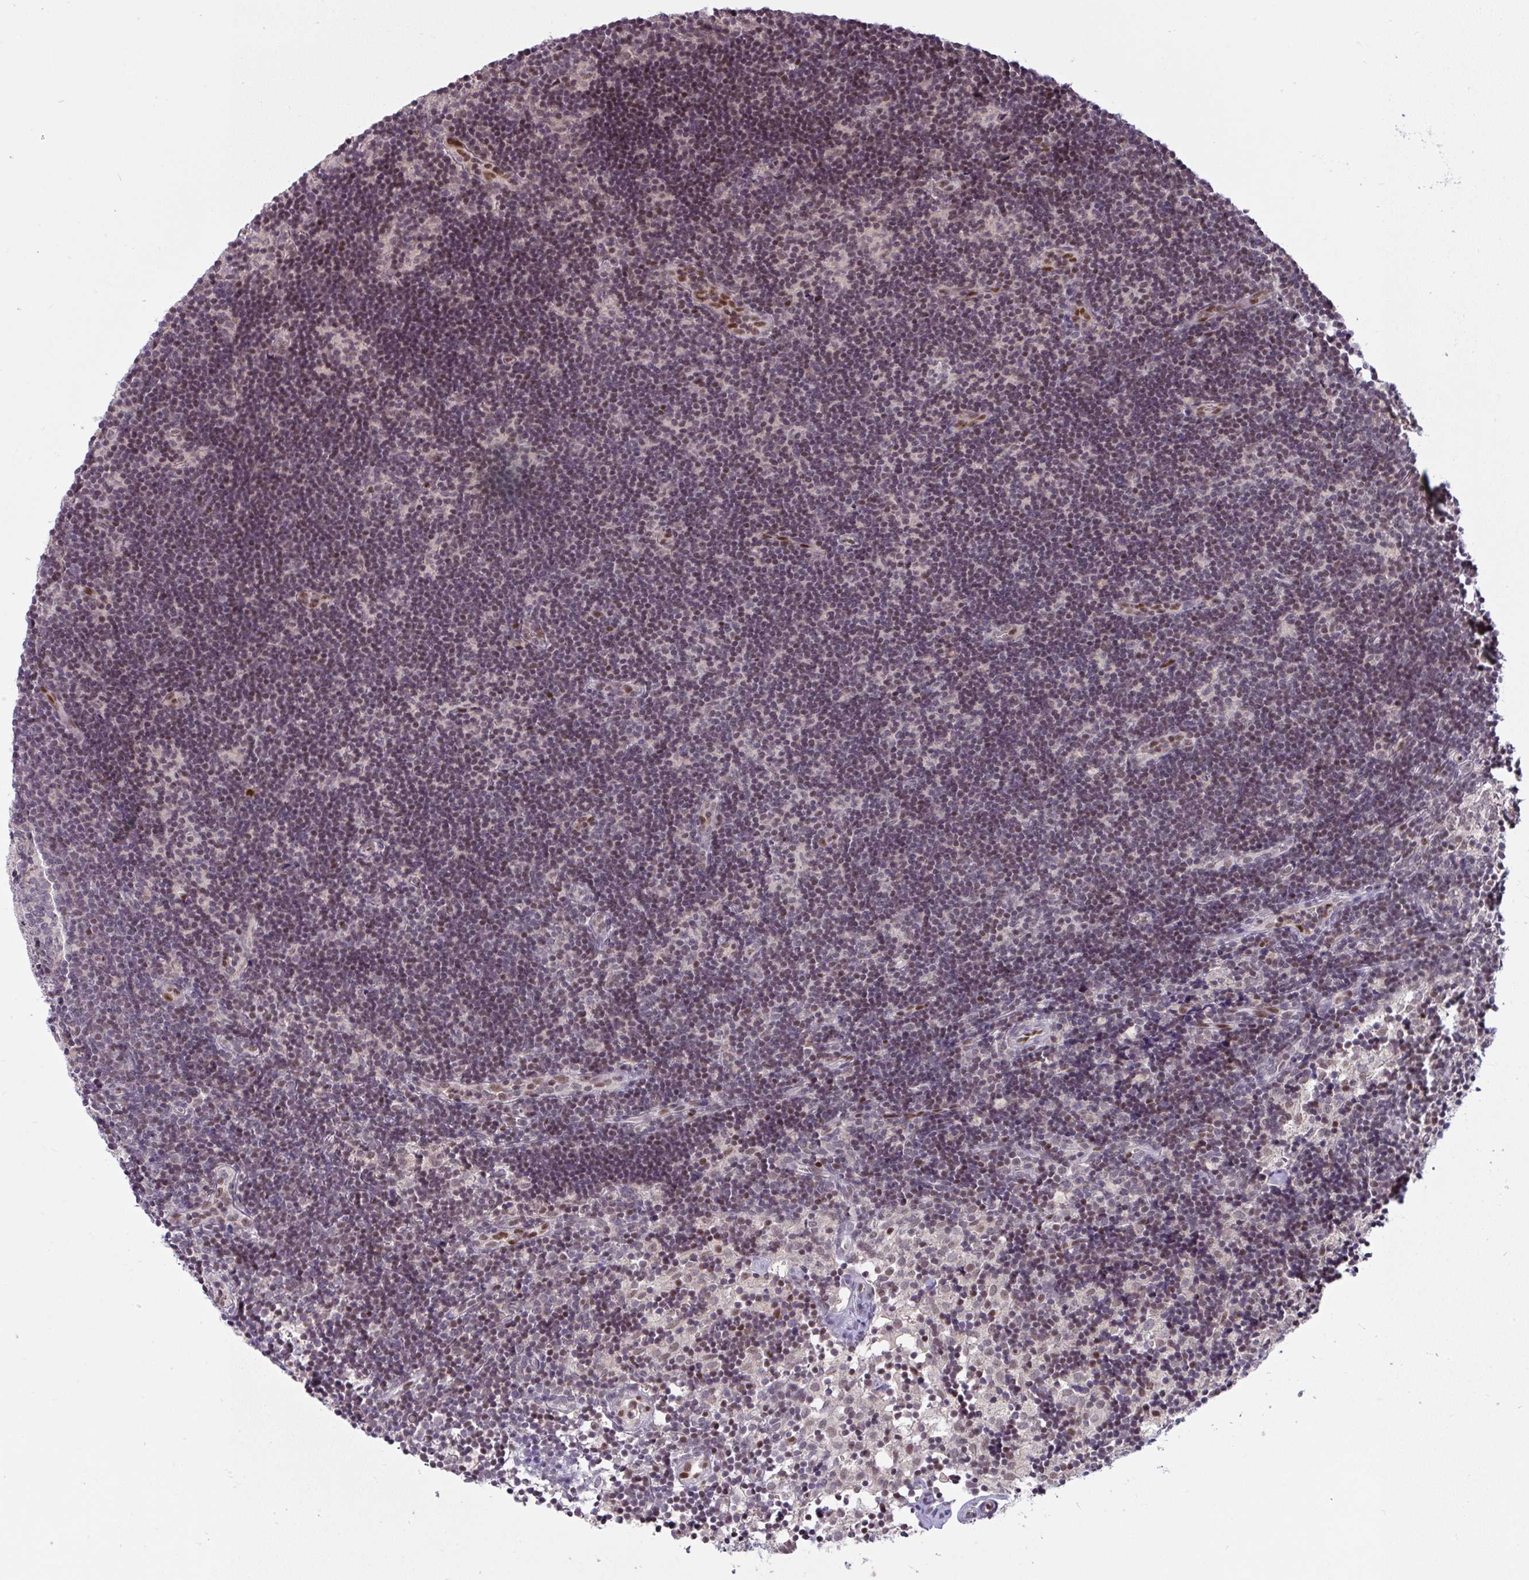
{"staining": {"intensity": "negative", "quantity": "none", "location": "none"}, "tissue": "lymph node", "cell_type": "Germinal center cells", "image_type": "normal", "snomed": [{"axis": "morphology", "description": "Normal tissue, NOS"}, {"axis": "topography", "description": "Lymph node"}], "caption": "There is no significant expression in germinal center cells of lymph node. (DAB (3,3'-diaminobenzidine) immunohistochemistry (IHC) visualized using brightfield microscopy, high magnification).", "gene": "KLF2", "patient": {"sex": "female", "age": 31}}